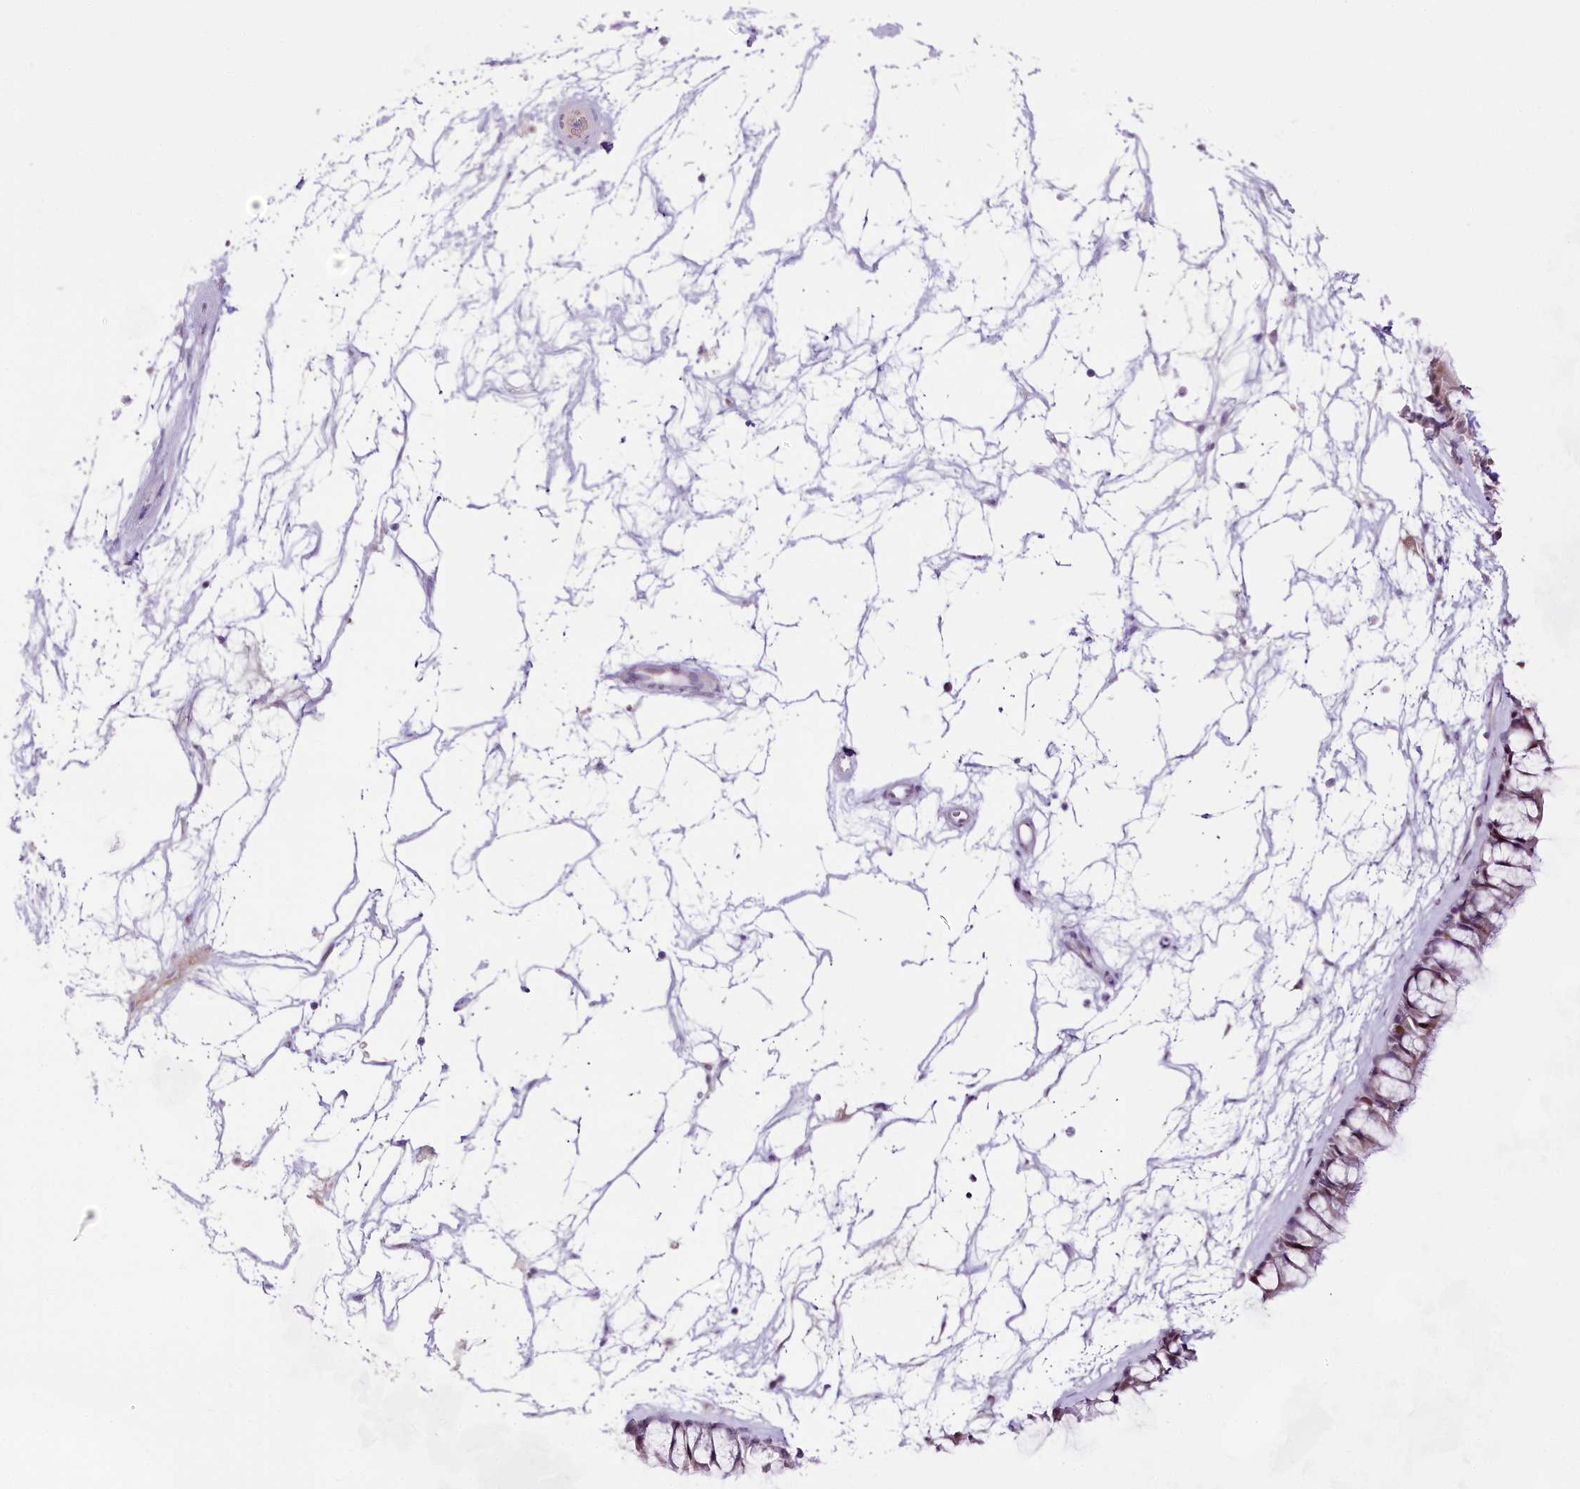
{"staining": {"intensity": "negative", "quantity": "none", "location": "none"}, "tissue": "nasopharynx", "cell_type": "Respiratory epithelial cells", "image_type": "normal", "snomed": [{"axis": "morphology", "description": "Normal tissue, NOS"}, {"axis": "topography", "description": "Nasopharynx"}], "caption": "Immunohistochemistry (IHC) photomicrograph of benign nasopharynx: human nasopharynx stained with DAB exhibits no significant protein staining in respiratory epithelial cells.", "gene": "CCDC30", "patient": {"sex": "male", "age": 64}}